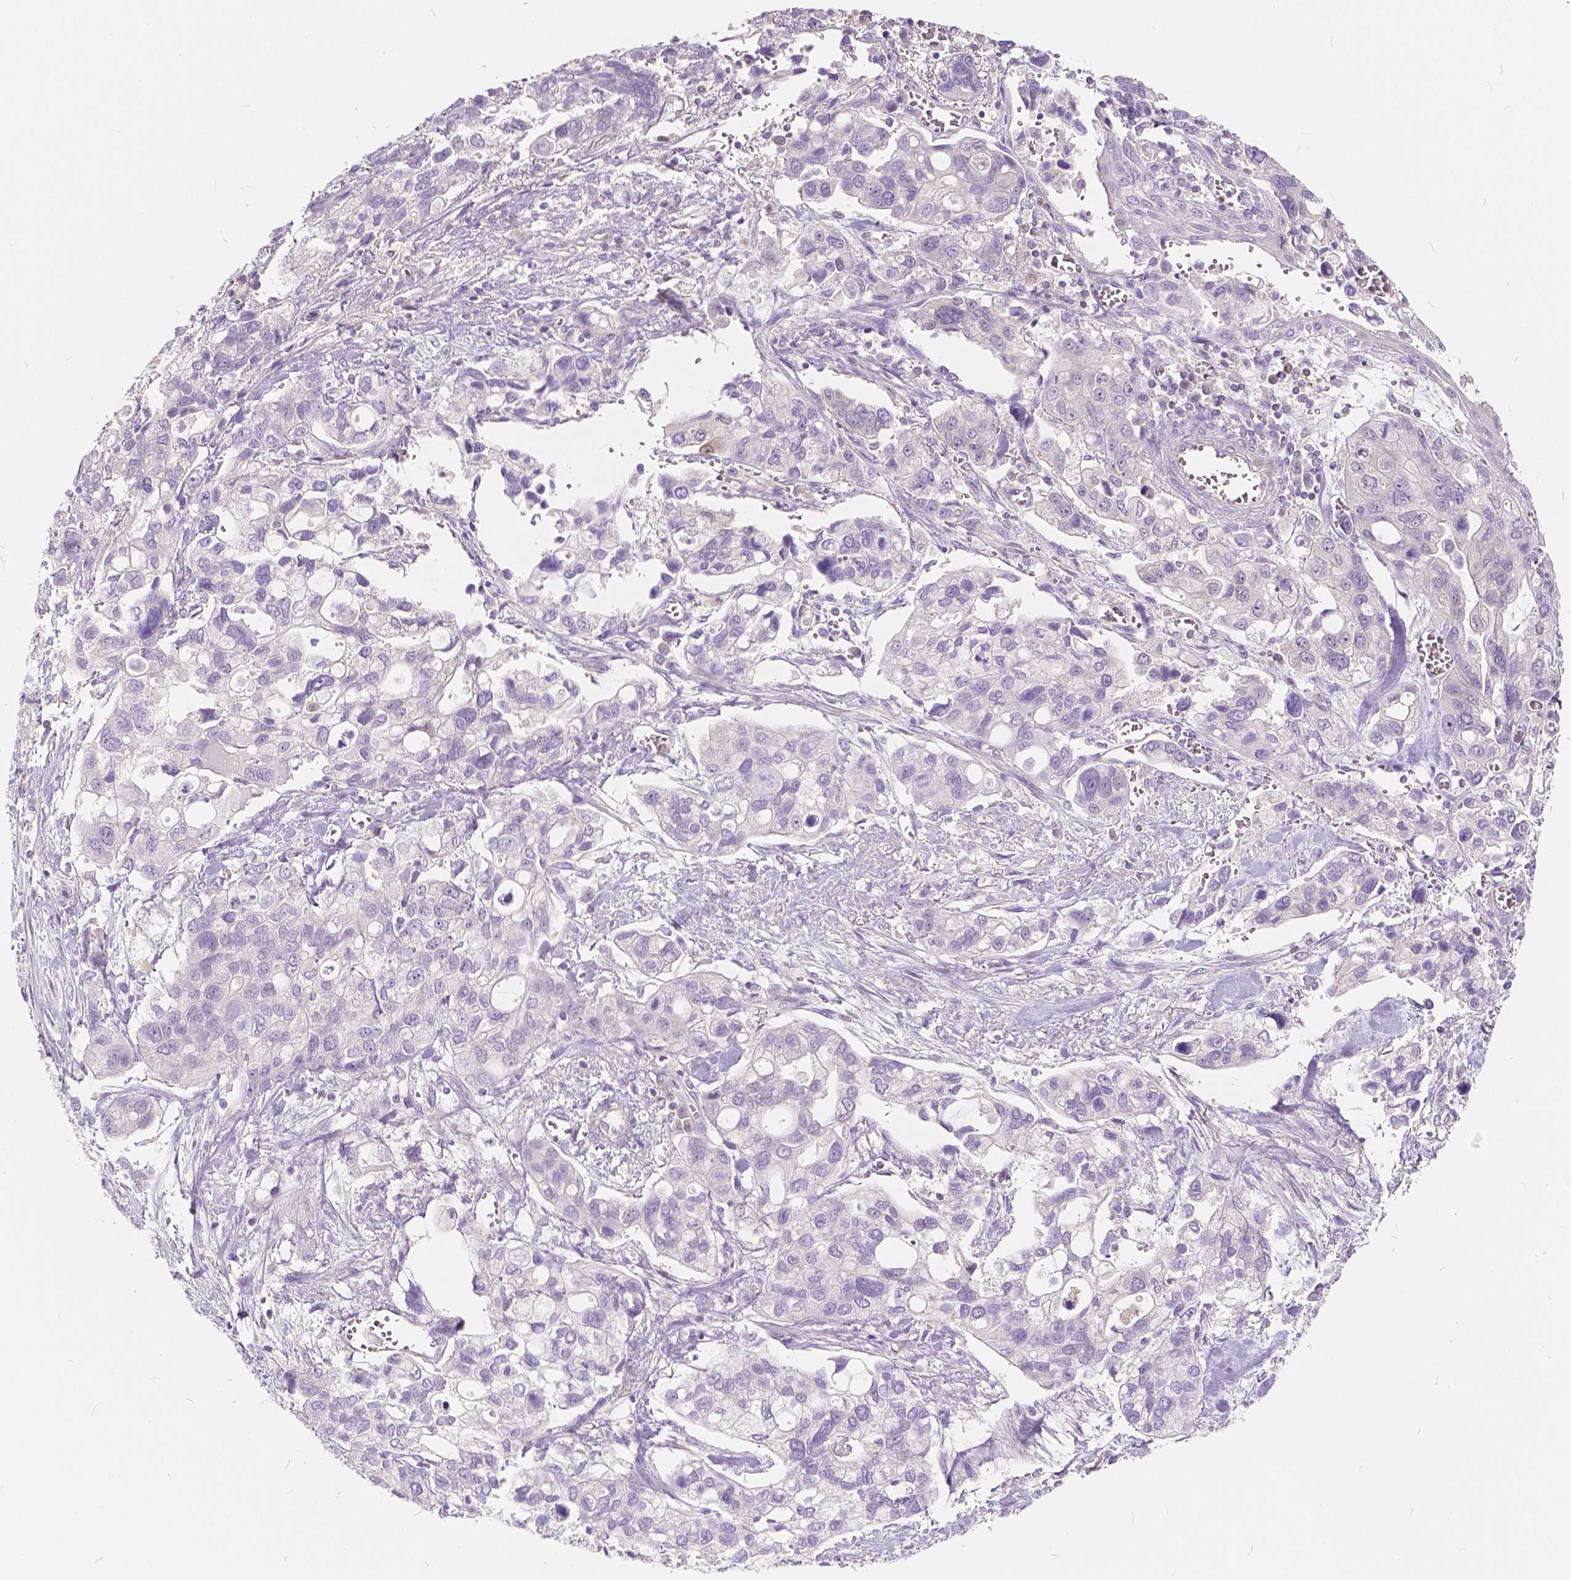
{"staining": {"intensity": "negative", "quantity": "none", "location": "none"}, "tissue": "stomach cancer", "cell_type": "Tumor cells", "image_type": "cancer", "snomed": [{"axis": "morphology", "description": "Adenocarcinoma, NOS"}, {"axis": "topography", "description": "Stomach, upper"}], "caption": "Photomicrograph shows no significant protein positivity in tumor cells of stomach cancer (adenocarcinoma).", "gene": "KIAA0513", "patient": {"sex": "female", "age": 81}}